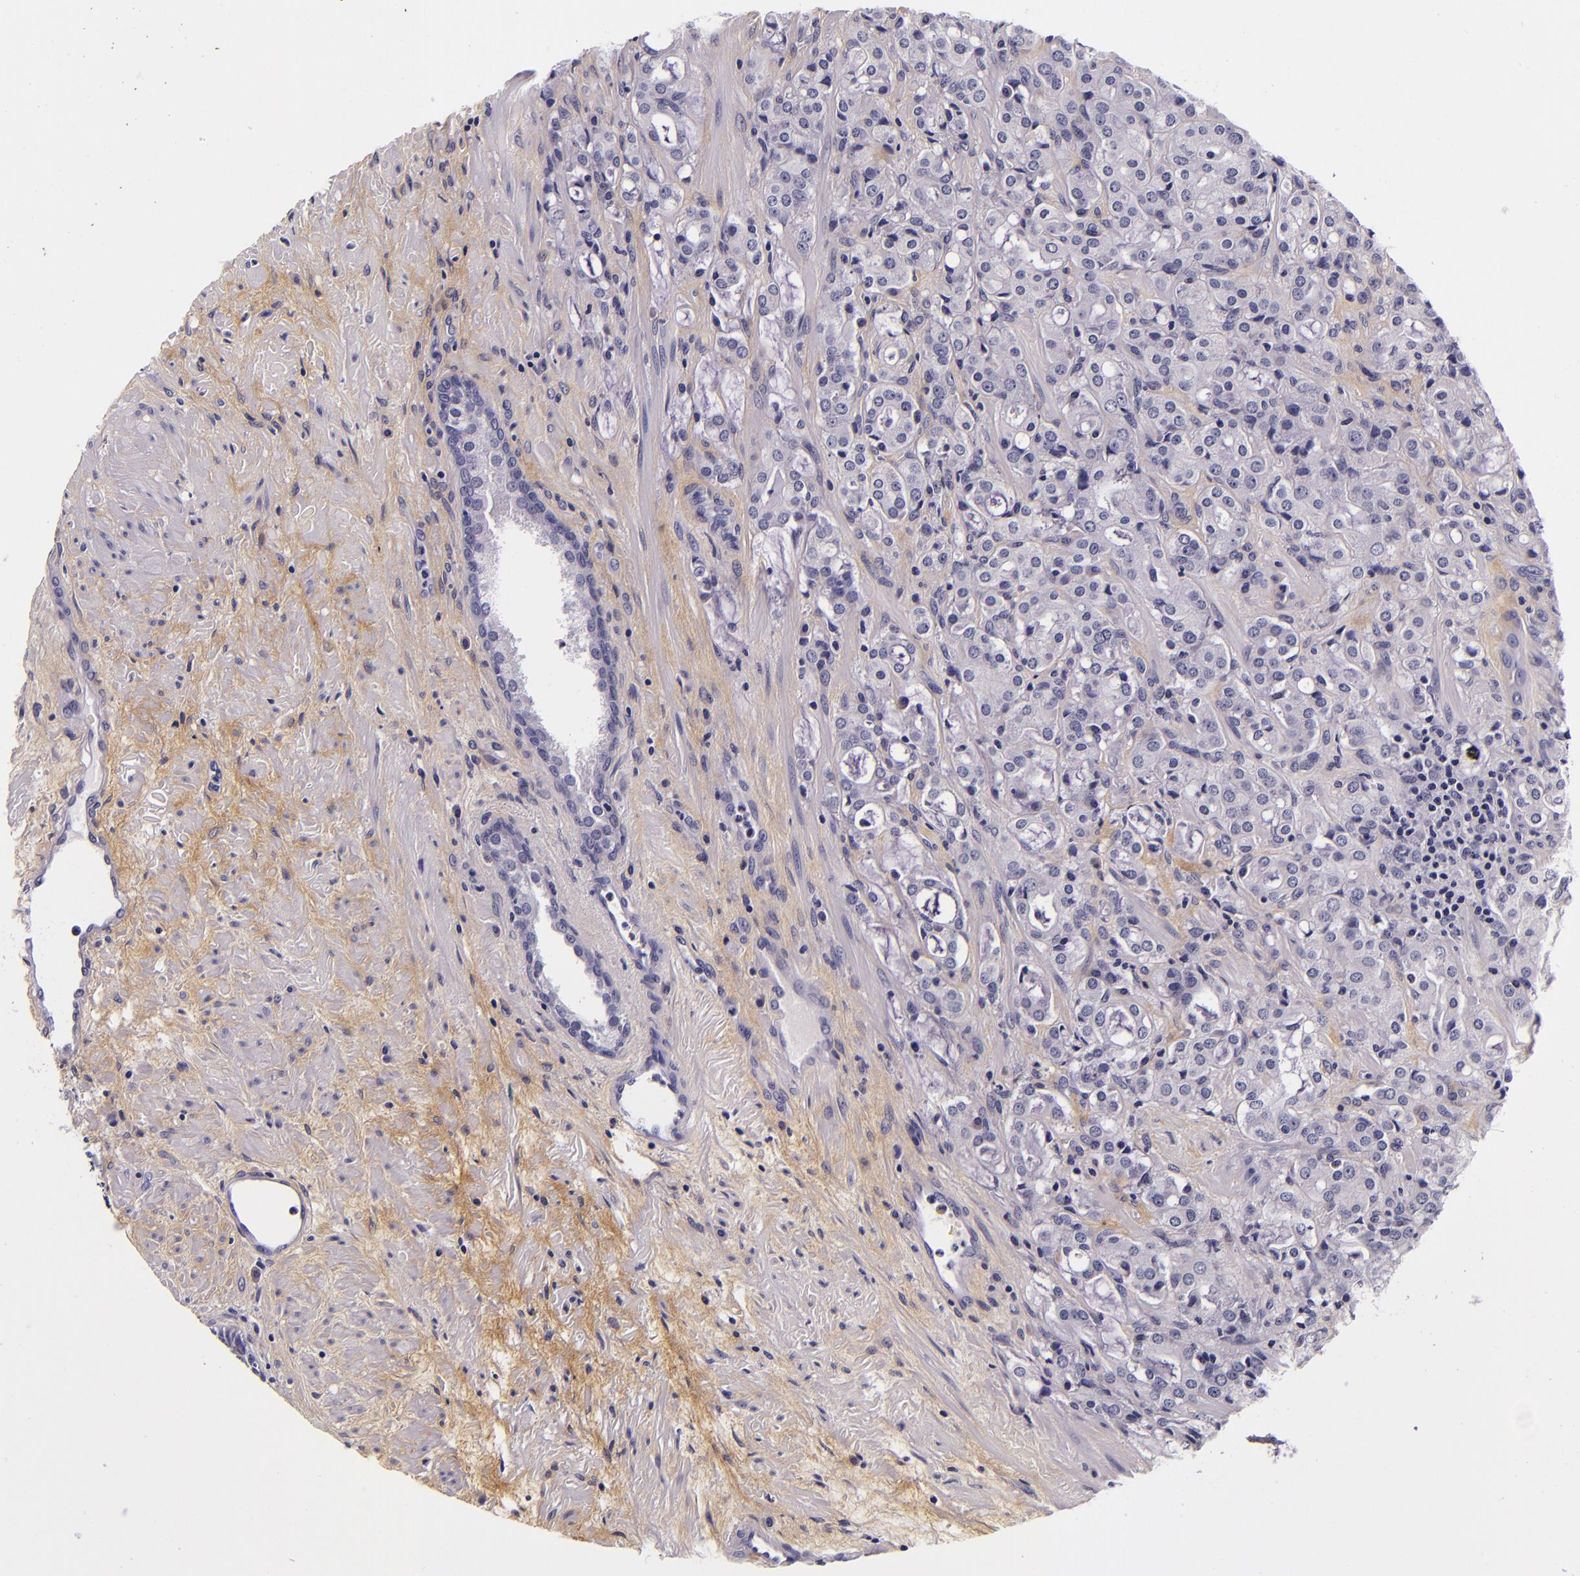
{"staining": {"intensity": "negative", "quantity": "none", "location": "none"}, "tissue": "prostate cancer", "cell_type": "Tumor cells", "image_type": "cancer", "snomed": [{"axis": "morphology", "description": "Adenocarcinoma, High grade"}, {"axis": "topography", "description": "Prostate"}], "caption": "An IHC histopathology image of prostate cancer is shown. There is no staining in tumor cells of prostate cancer.", "gene": "FBN1", "patient": {"sex": "male", "age": 72}}